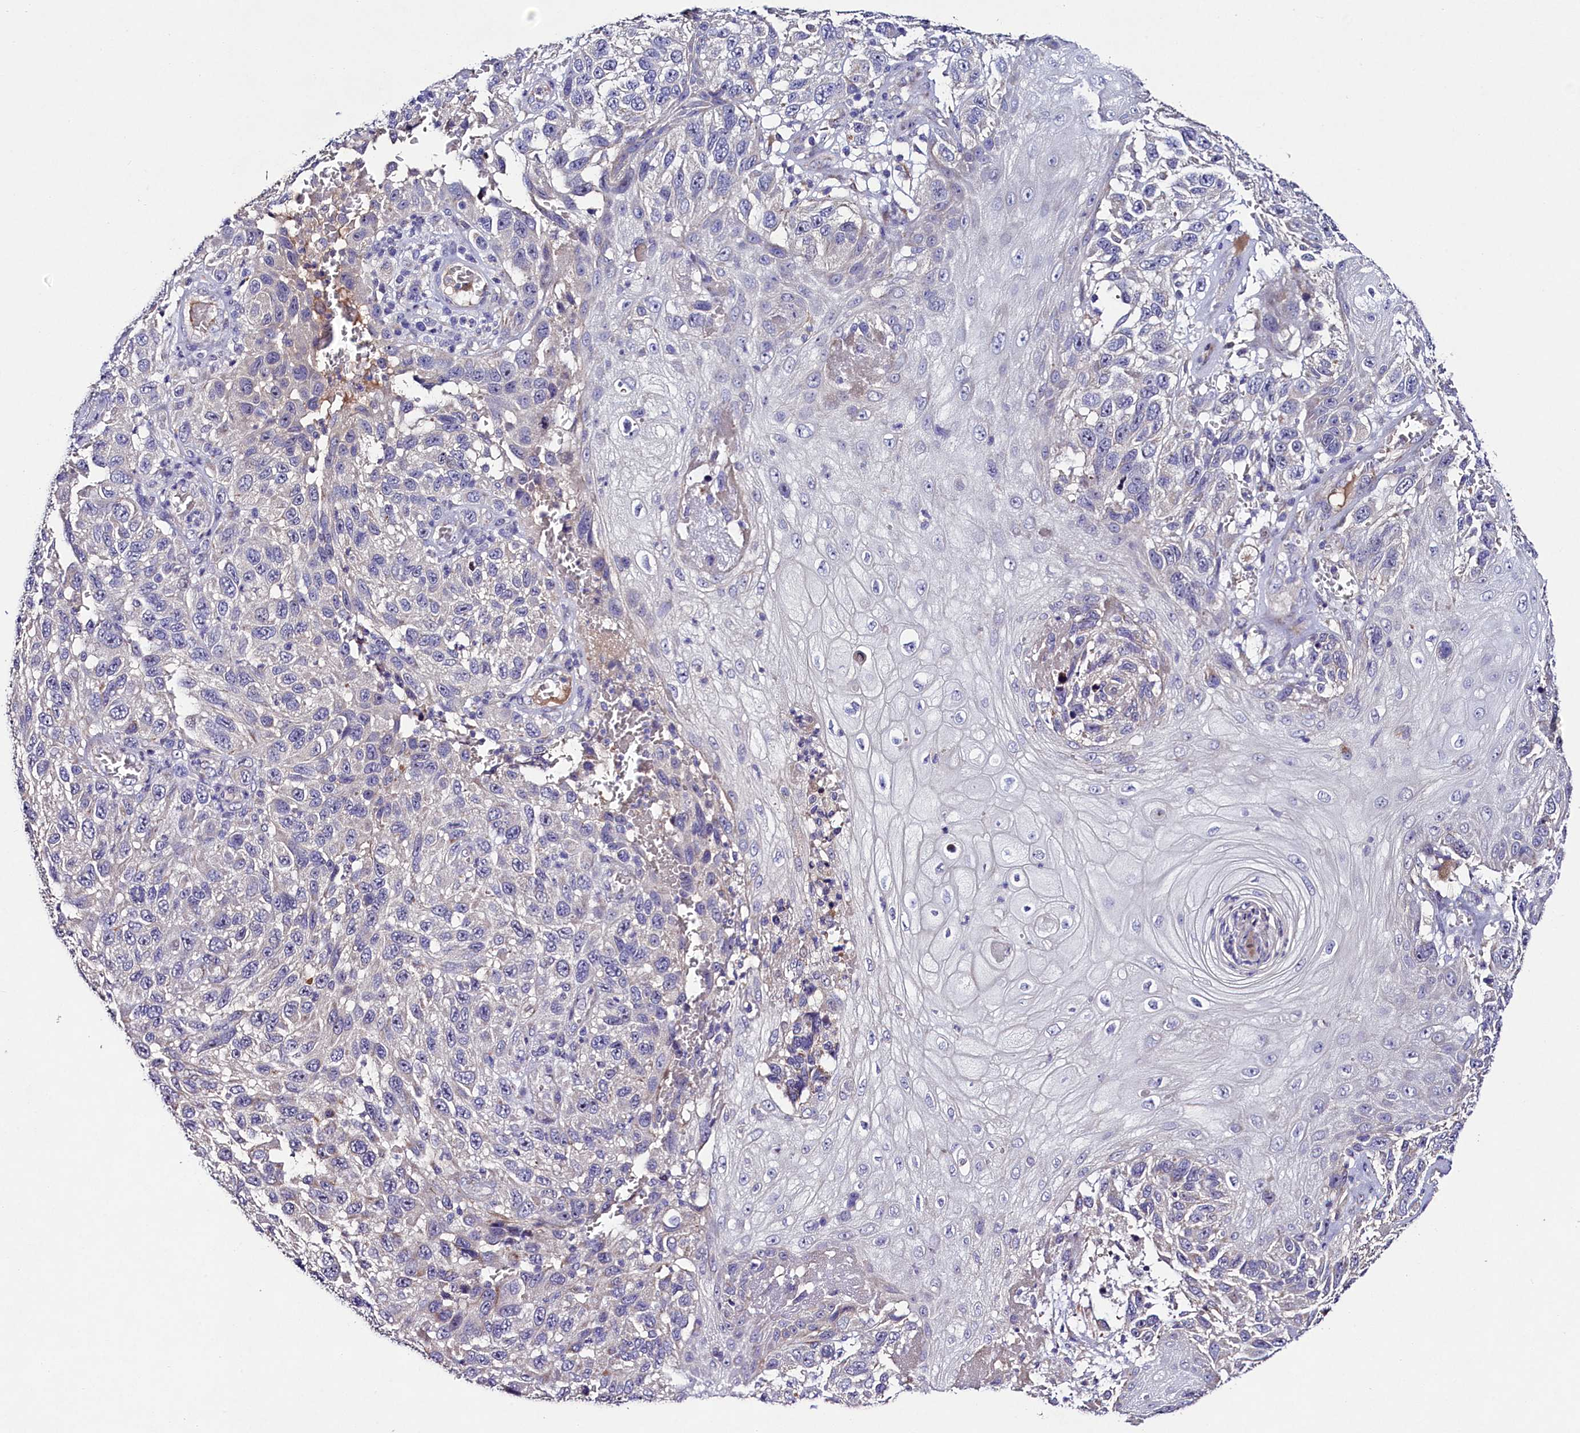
{"staining": {"intensity": "negative", "quantity": "none", "location": "none"}, "tissue": "melanoma", "cell_type": "Tumor cells", "image_type": "cancer", "snomed": [{"axis": "morphology", "description": "Normal tissue, NOS"}, {"axis": "morphology", "description": "Malignant melanoma, NOS"}, {"axis": "topography", "description": "Skin"}], "caption": "An image of melanoma stained for a protein shows no brown staining in tumor cells. Brightfield microscopy of immunohistochemistry stained with DAB (brown) and hematoxylin (blue), captured at high magnification.", "gene": "FXYD6", "patient": {"sex": "female", "age": 96}}